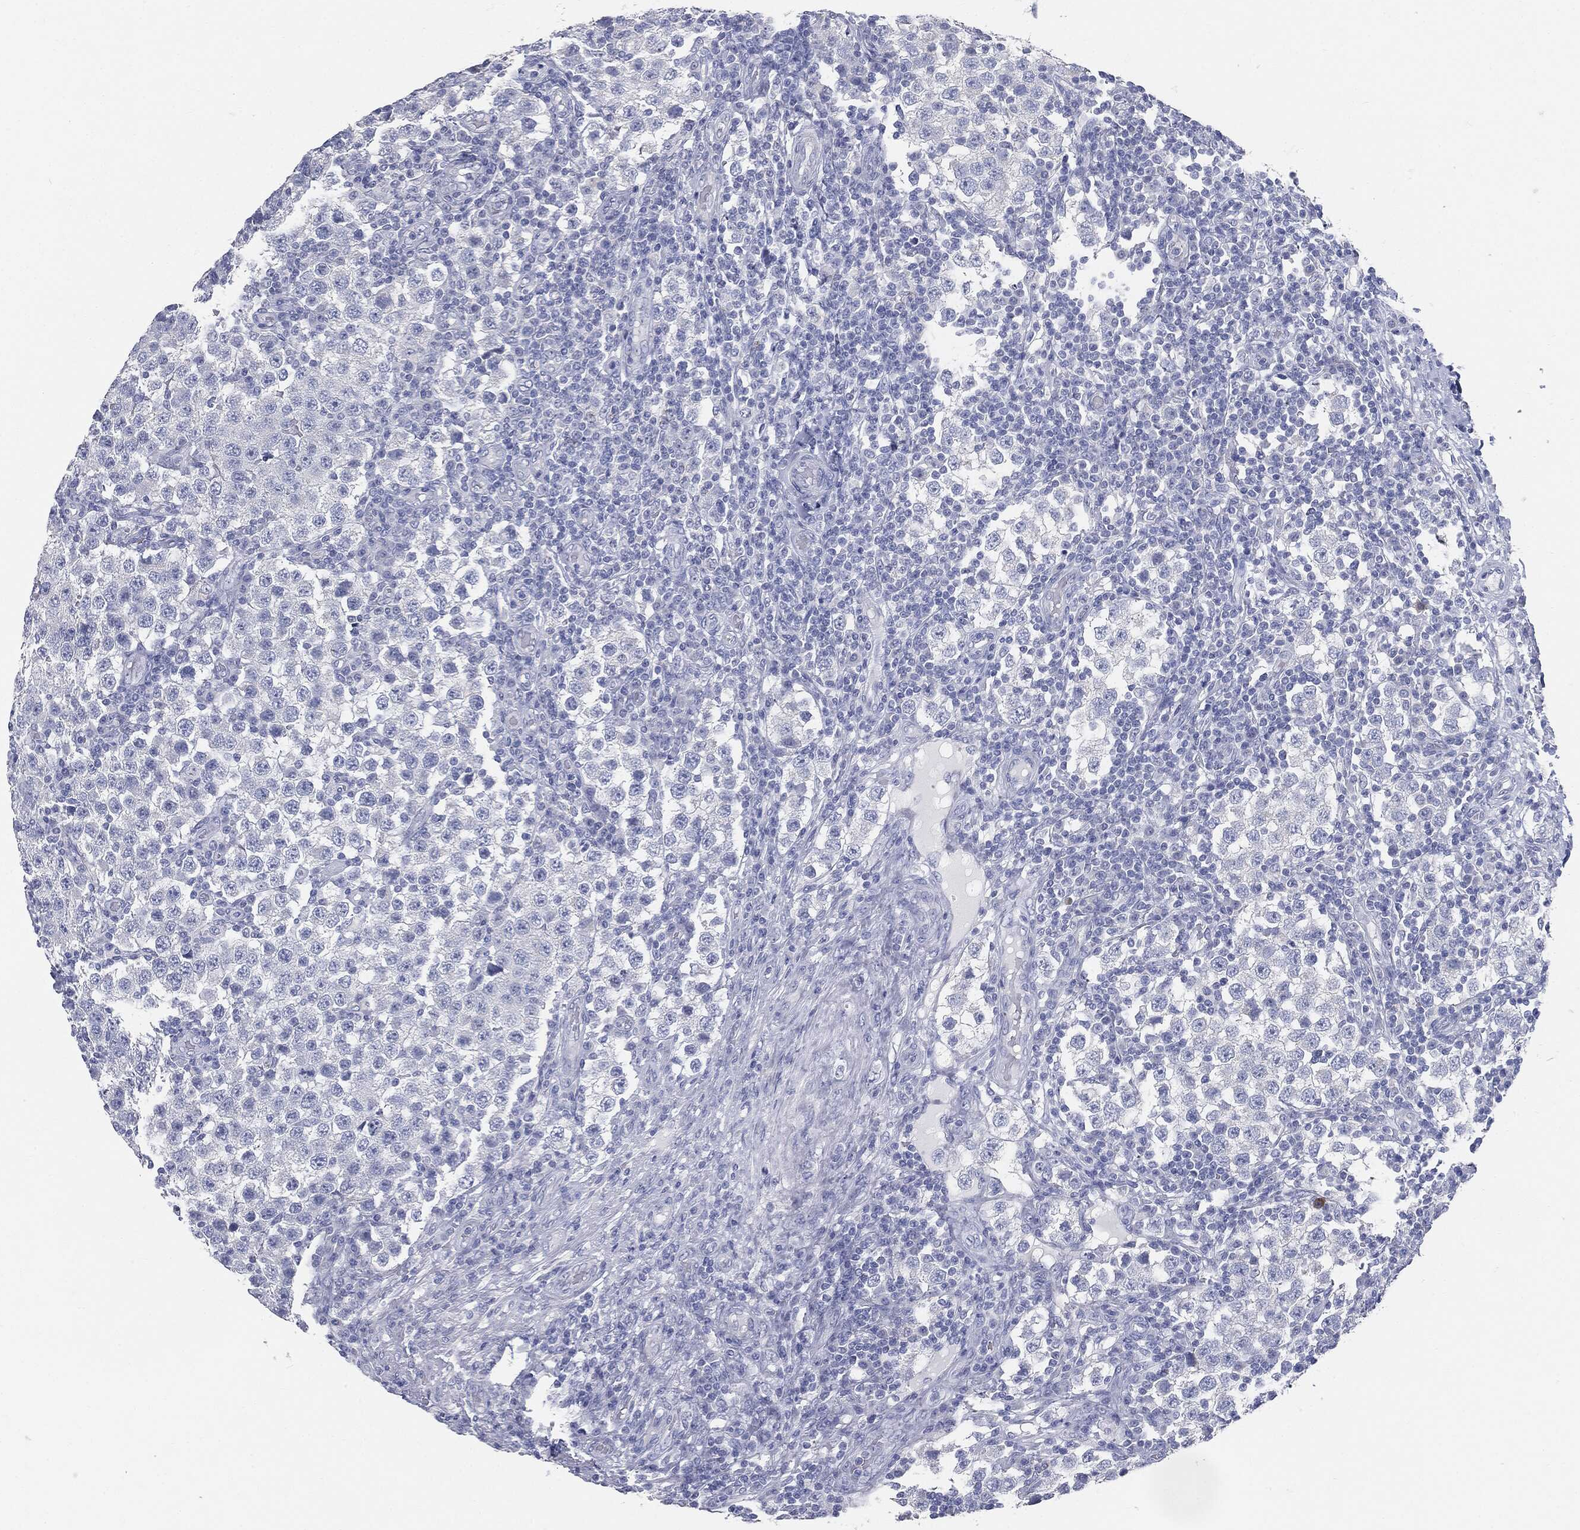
{"staining": {"intensity": "negative", "quantity": "none", "location": "none"}, "tissue": "testis cancer", "cell_type": "Tumor cells", "image_type": "cancer", "snomed": [{"axis": "morphology", "description": "Seminoma, NOS"}, {"axis": "topography", "description": "Testis"}], "caption": "The micrograph displays no significant positivity in tumor cells of testis cancer.", "gene": "CUZD1", "patient": {"sex": "male", "age": 34}}